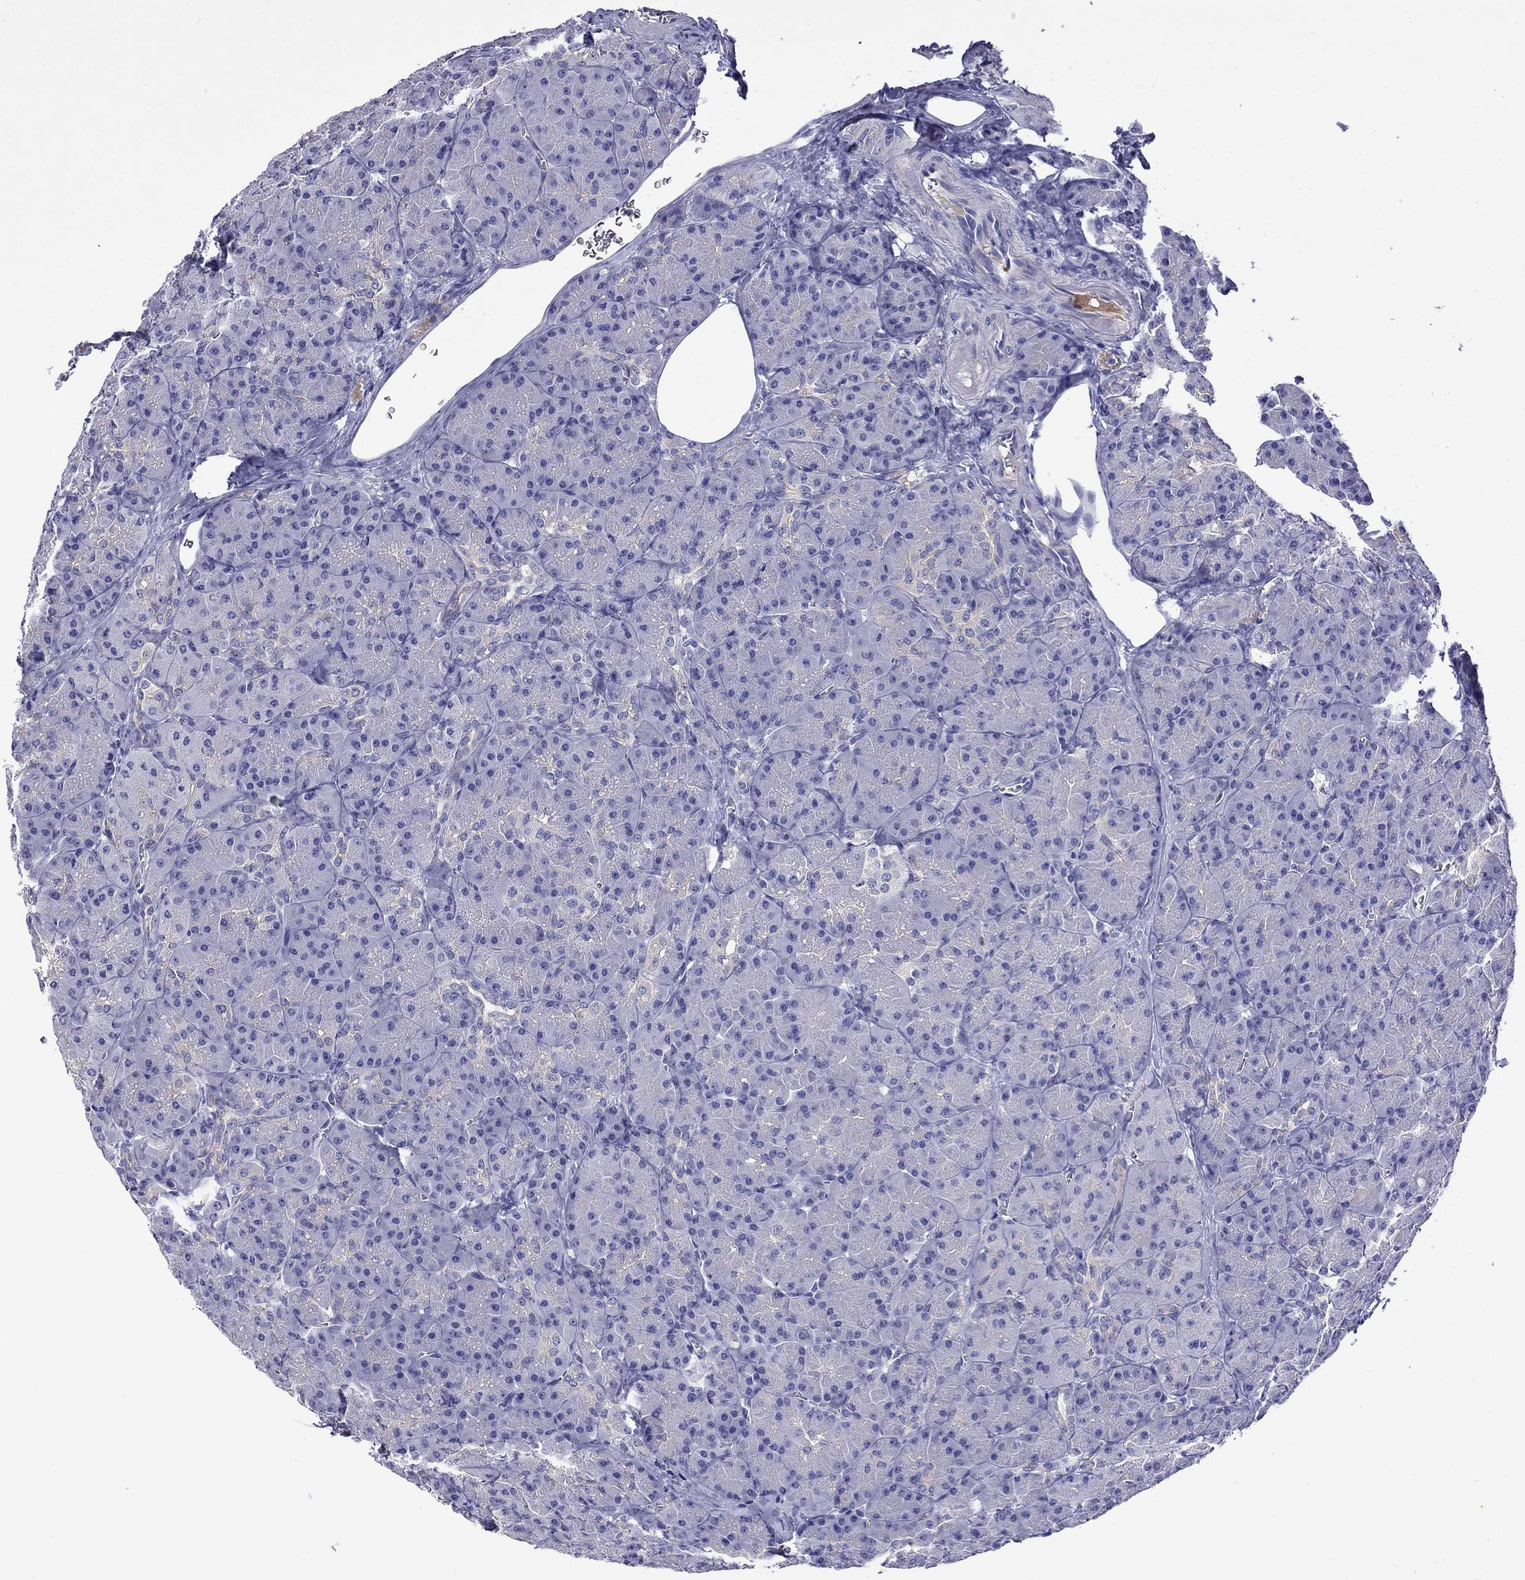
{"staining": {"intensity": "negative", "quantity": "none", "location": "none"}, "tissue": "pancreas", "cell_type": "Exocrine glandular cells", "image_type": "normal", "snomed": [{"axis": "morphology", "description": "Normal tissue, NOS"}, {"axis": "topography", "description": "Pancreas"}], "caption": "Protein analysis of normal pancreas exhibits no significant staining in exocrine glandular cells.", "gene": "STAR", "patient": {"sex": "male", "age": 57}}